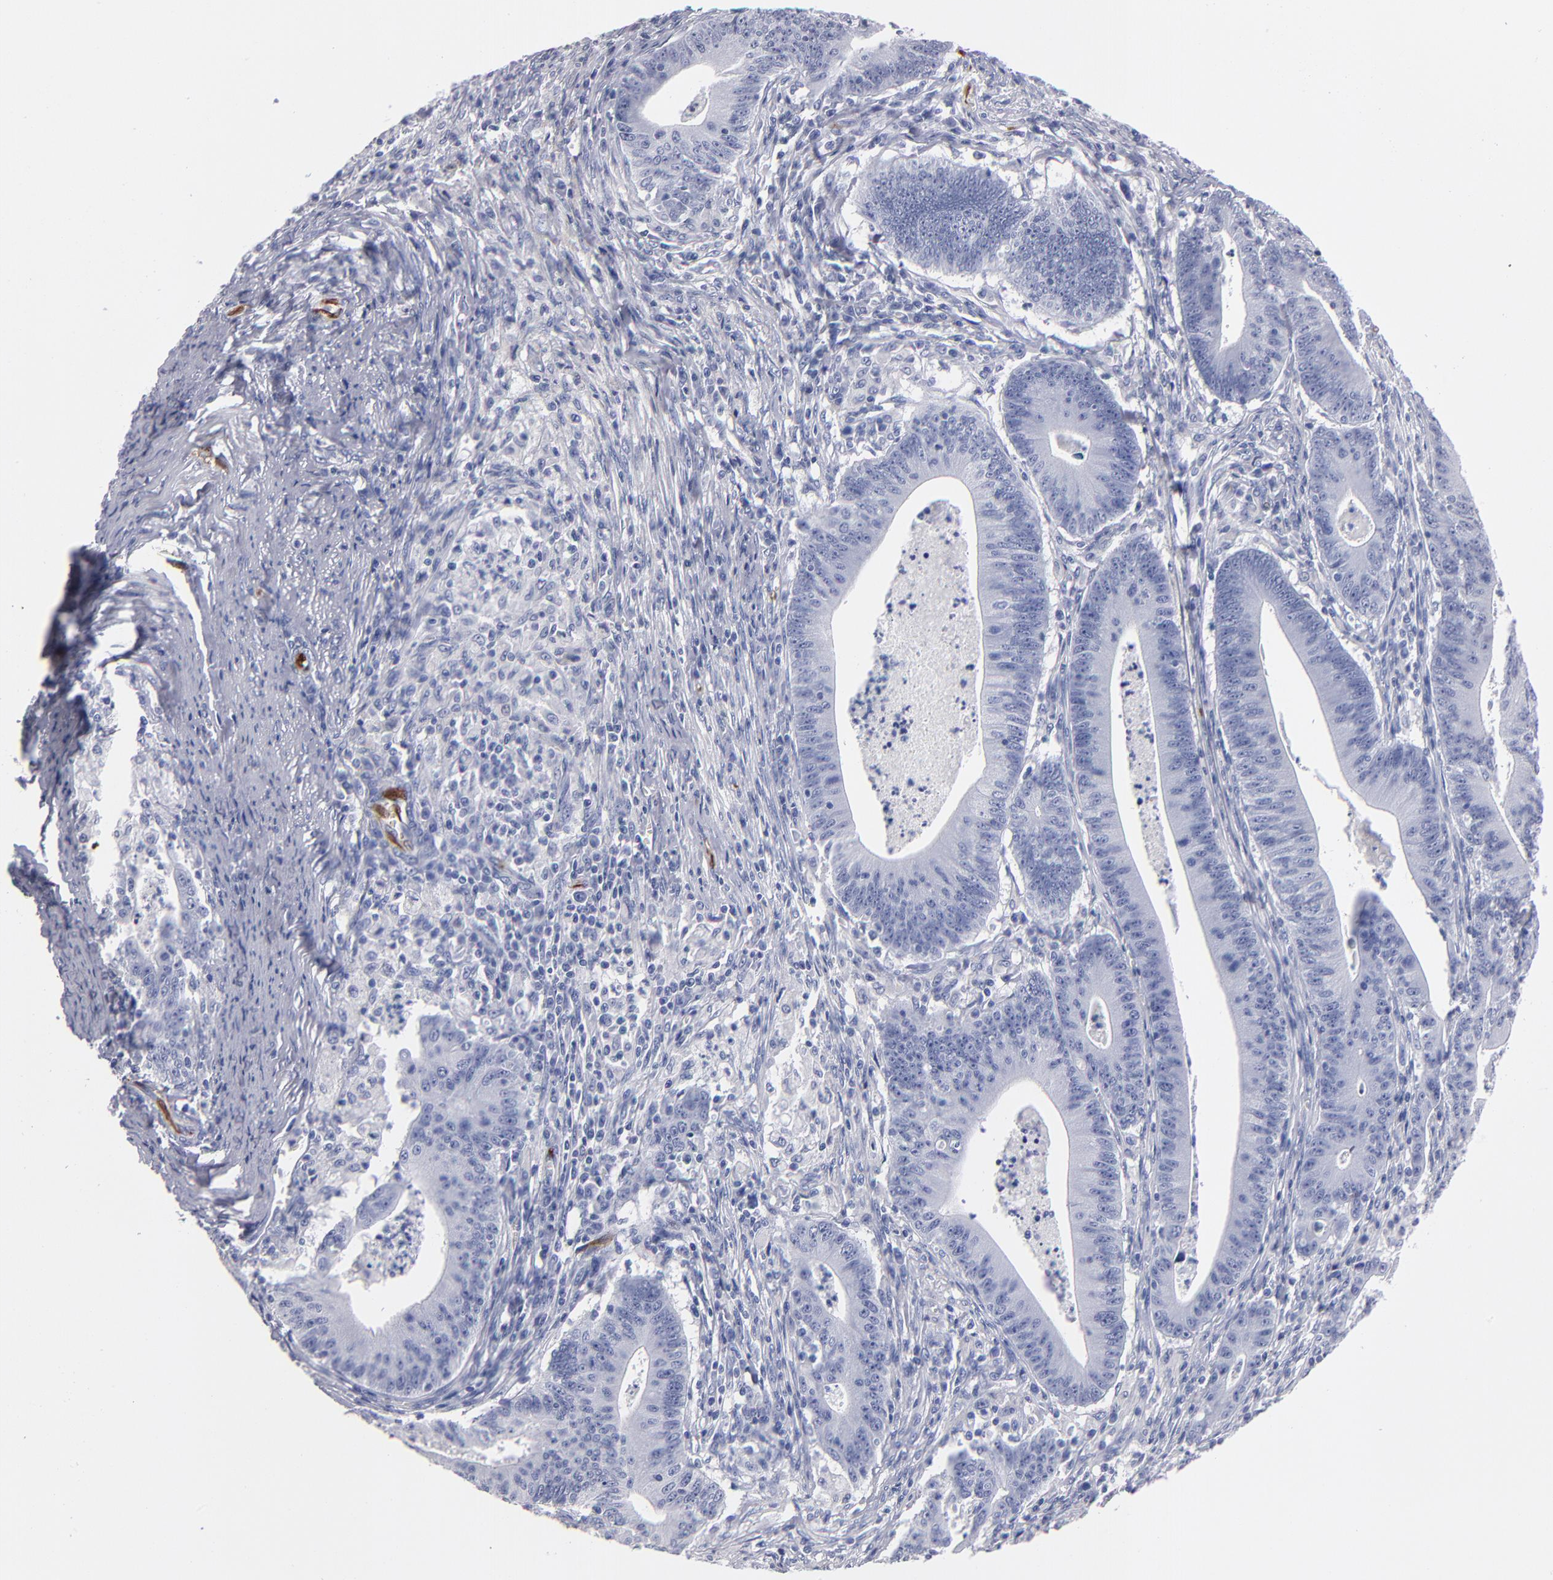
{"staining": {"intensity": "negative", "quantity": "none", "location": "none"}, "tissue": "stomach cancer", "cell_type": "Tumor cells", "image_type": "cancer", "snomed": [{"axis": "morphology", "description": "Adenocarcinoma, NOS"}, {"axis": "topography", "description": "Stomach, lower"}], "caption": "Photomicrograph shows no protein expression in tumor cells of stomach cancer tissue.", "gene": "FABP4", "patient": {"sex": "female", "age": 86}}